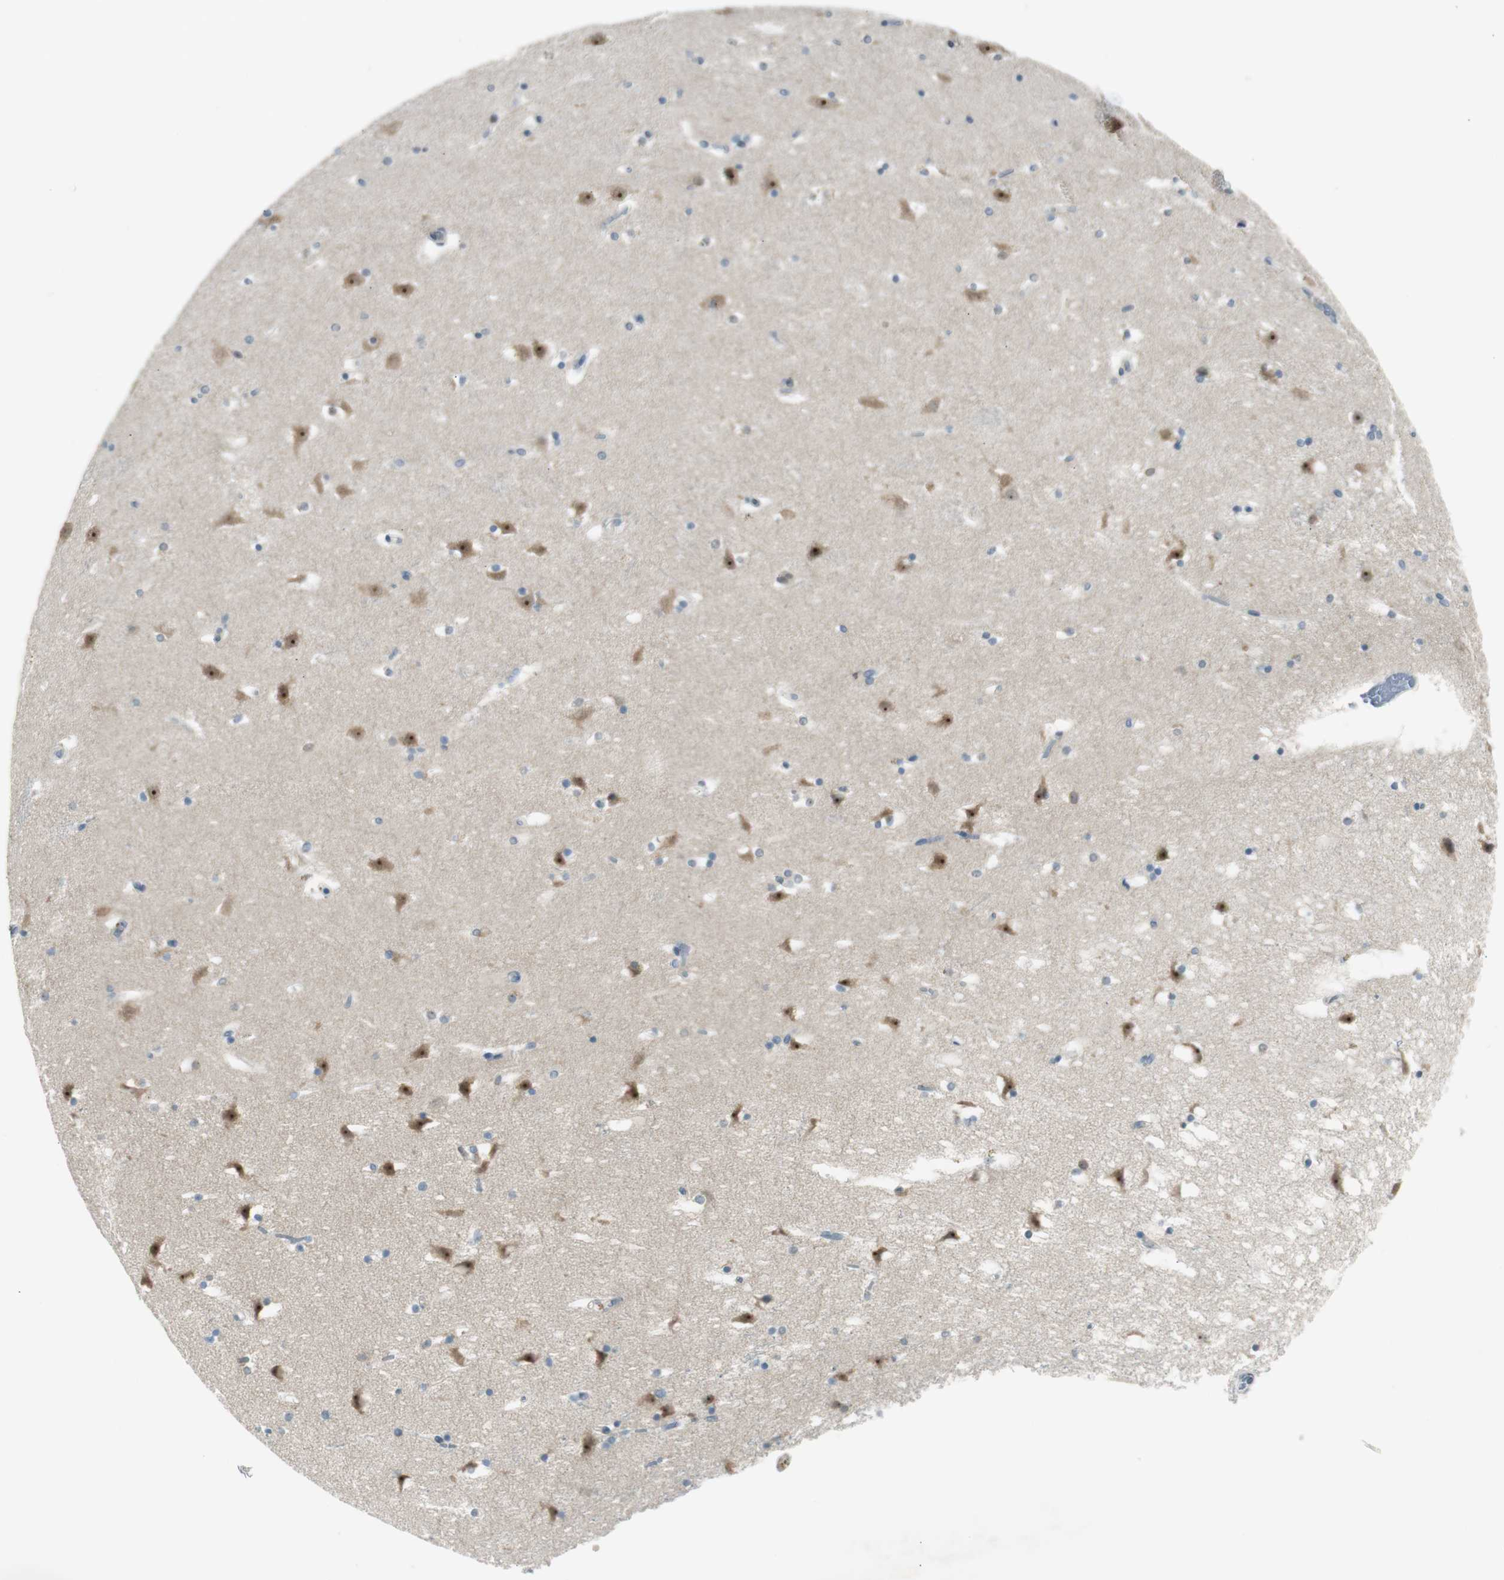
{"staining": {"intensity": "negative", "quantity": "none", "location": "none"}, "tissue": "caudate", "cell_type": "Glial cells", "image_type": "normal", "snomed": [{"axis": "morphology", "description": "Normal tissue, NOS"}, {"axis": "topography", "description": "Lateral ventricle wall"}], "caption": "Glial cells are negative for brown protein staining in normal caudate. Brightfield microscopy of immunohistochemistry stained with DAB (3,3'-diaminobenzidine) (brown) and hematoxylin (blue), captured at high magnification.", "gene": "PCDHB15", "patient": {"sex": "male", "age": 45}}